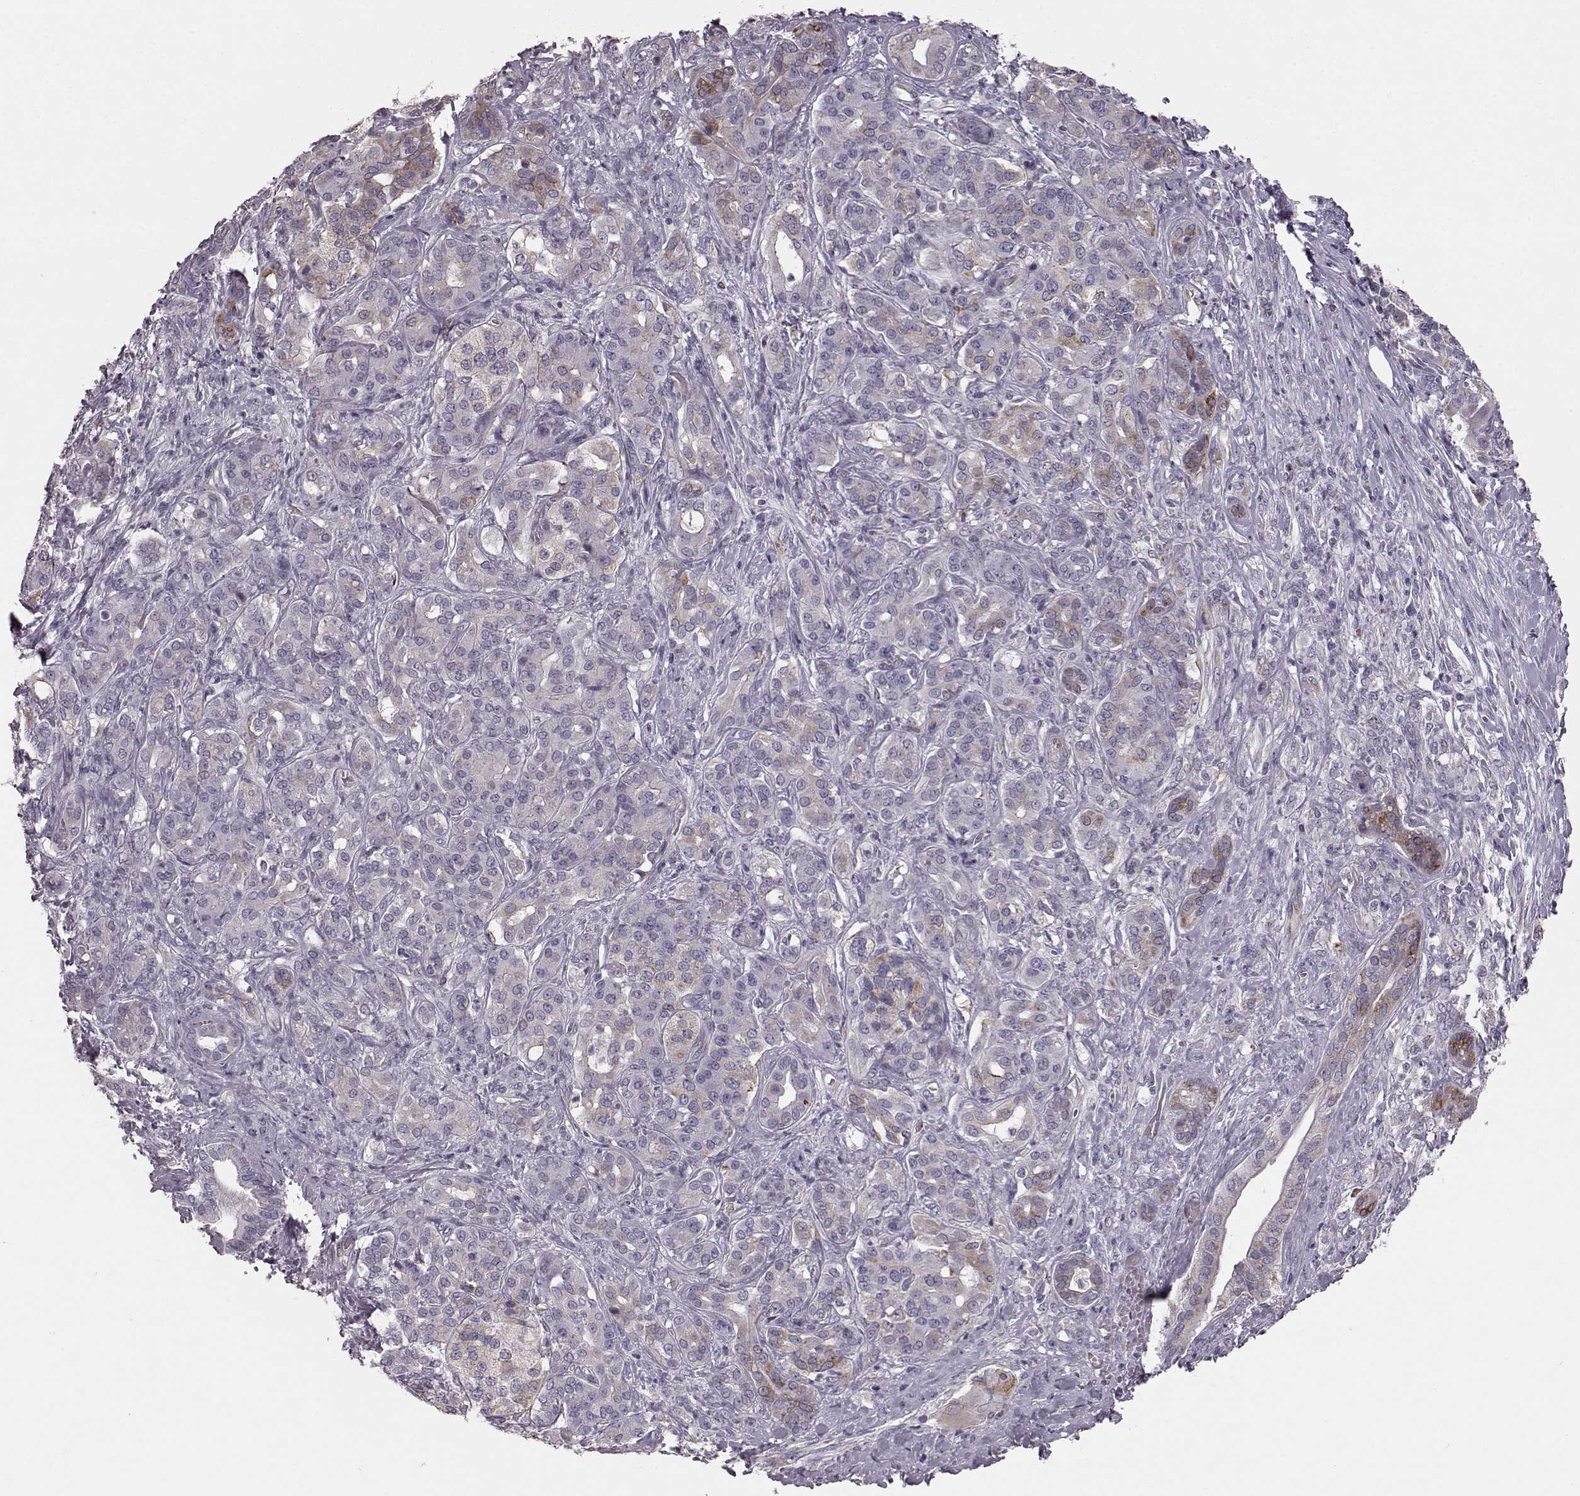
{"staining": {"intensity": "strong", "quantity": "<25%", "location": "cytoplasmic/membranous"}, "tissue": "pancreatic cancer", "cell_type": "Tumor cells", "image_type": "cancer", "snomed": [{"axis": "morphology", "description": "Normal tissue, NOS"}, {"axis": "morphology", "description": "Inflammation, NOS"}, {"axis": "morphology", "description": "Adenocarcinoma, NOS"}, {"axis": "topography", "description": "Pancreas"}], "caption": "Brown immunohistochemical staining in human pancreatic cancer (adenocarcinoma) exhibits strong cytoplasmic/membranous positivity in approximately <25% of tumor cells. Immunohistochemistry stains the protein in brown and the nuclei are stained blue.", "gene": "ELOVL5", "patient": {"sex": "male", "age": 57}}